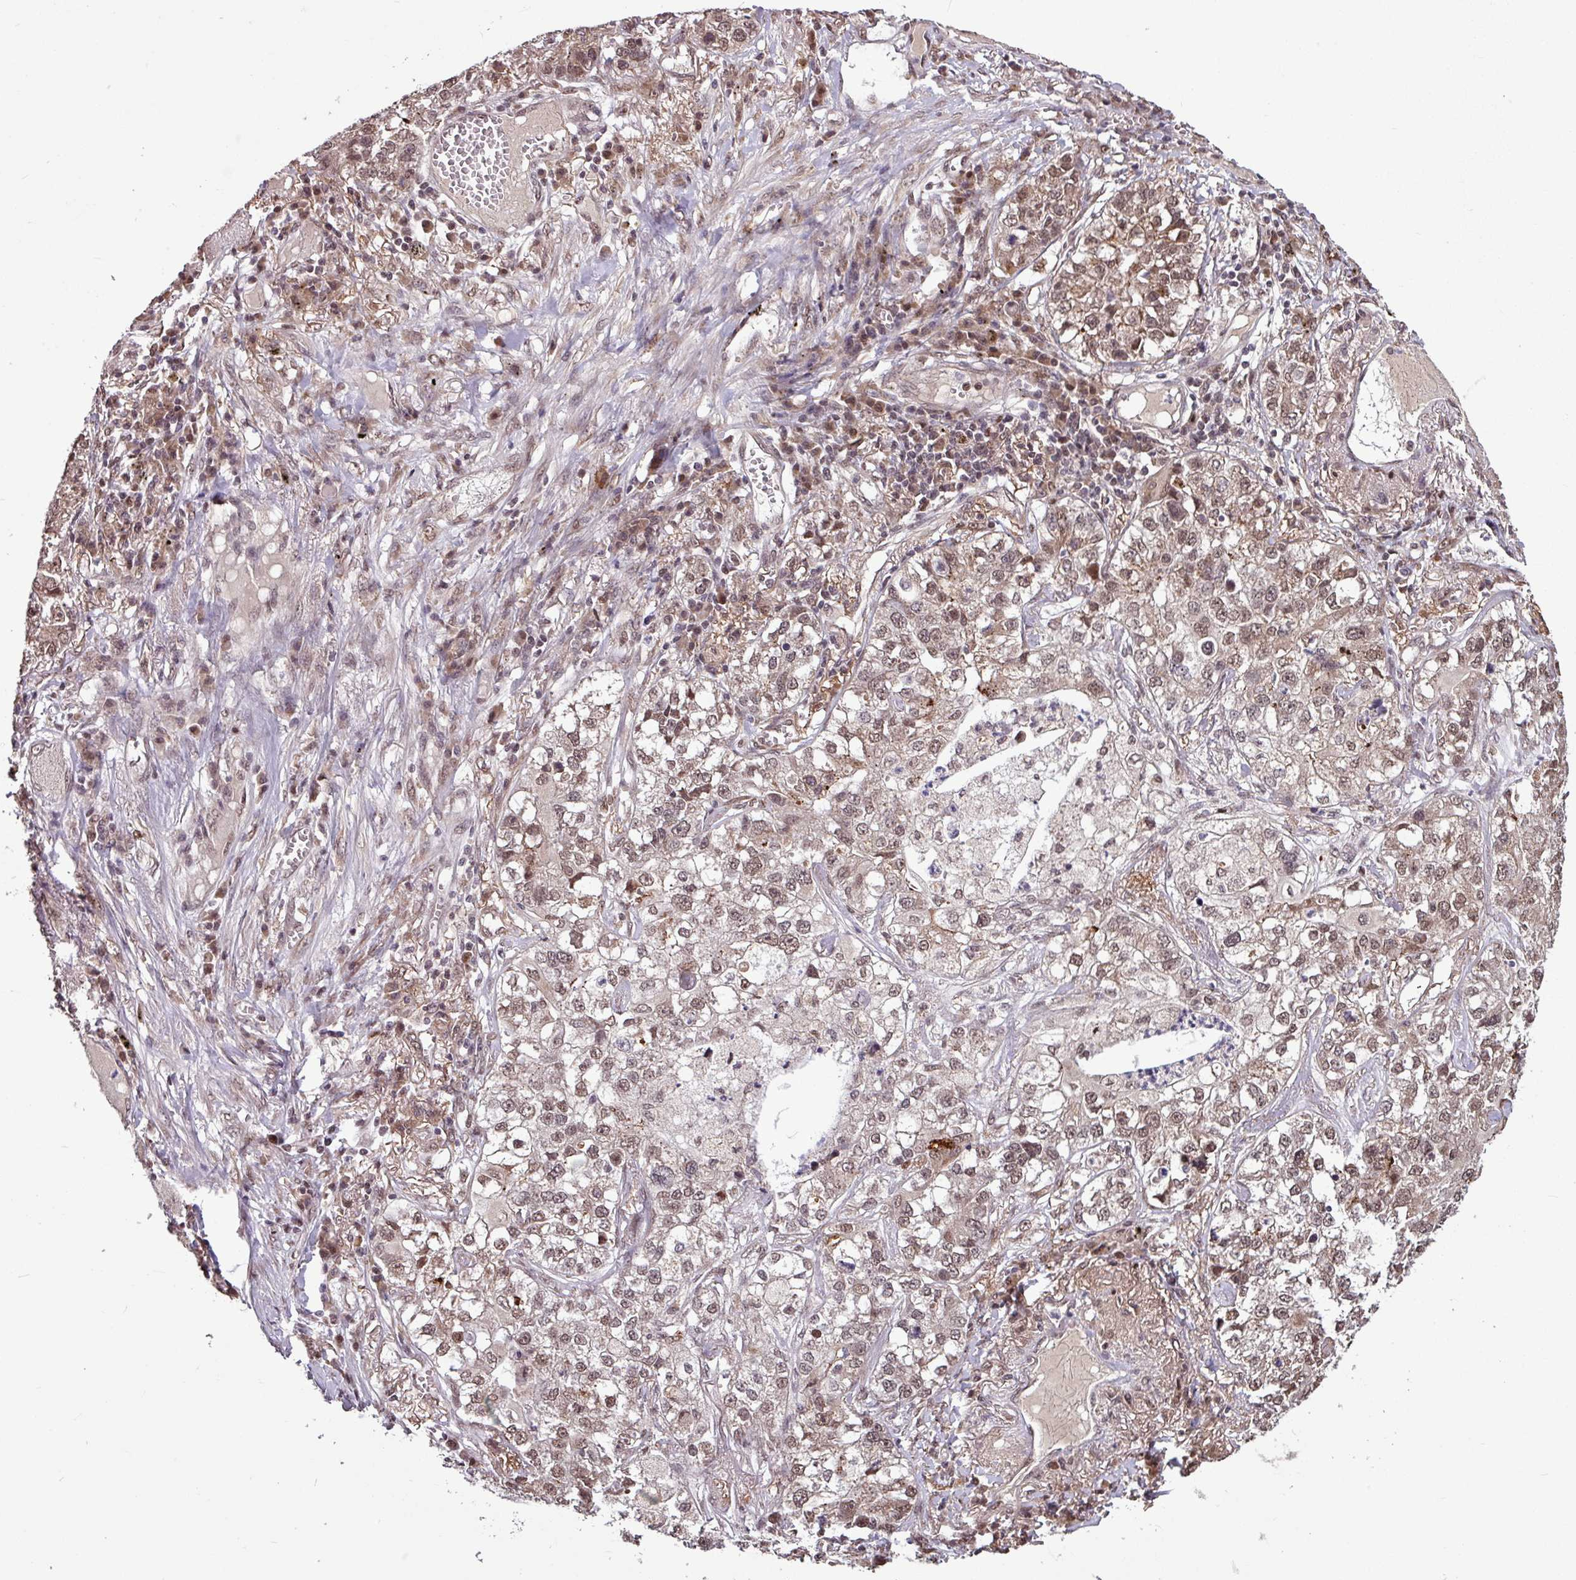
{"staining": {"intensity": "moderate", "quantity": ">75%", "location": "nuclear"}, "tissue": "lung cancer", "cell_type": "Tumor cells", "image_type": "cancer", "snomed": [{"axis": "morphology", "description": "Adenocarcinoma, NOS"}, {"axis": "topography", "description": "Lung"}], "caption": "Immunohistochemistry (IHC) of lung adenocarcinoma reveals medium levels of moderate nuclear staining in about >75% of tumor cells.", "gene": "SKIC2", "patient": {"sex": "male", "age": 49}}